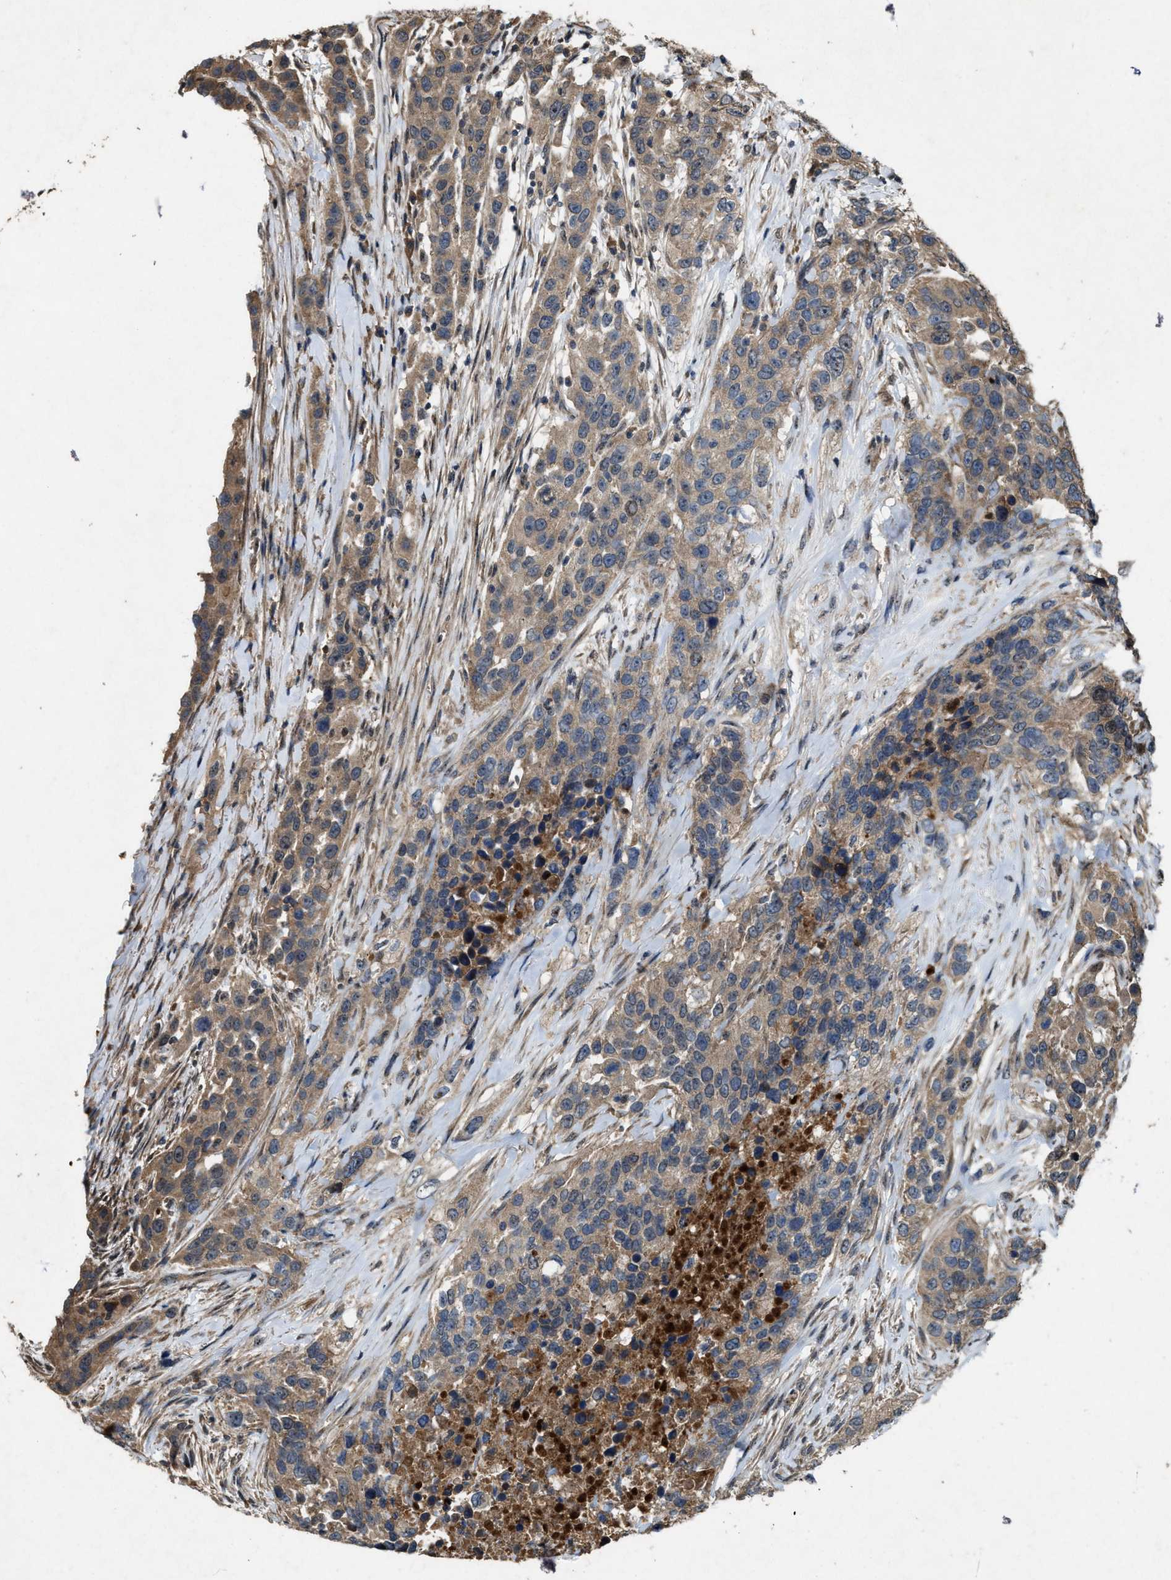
{"staining": {"intensity": "weak", "quantity": ">75%", "location": "cytoplasmic/membranous"}, "tissue": "urothelial cancer", "cell_type": "Tumor cells", "image_type": "cancer", "snomed": [{"axis": "morphology", "description": "Urothelial carcinoma, High grade"}, {"axis": "topography", "description": "Urinary bladder"}], "caption": "Protein staining of urothelial cancer tissue demonstrates weak cytoplasmic/membranous staining in about >75% of tumor cells. Ihc stains the protein in brown and the nuclei are stained blue.", "gene": "PDP2", "patient": {"sex": "female", "age": 80}}